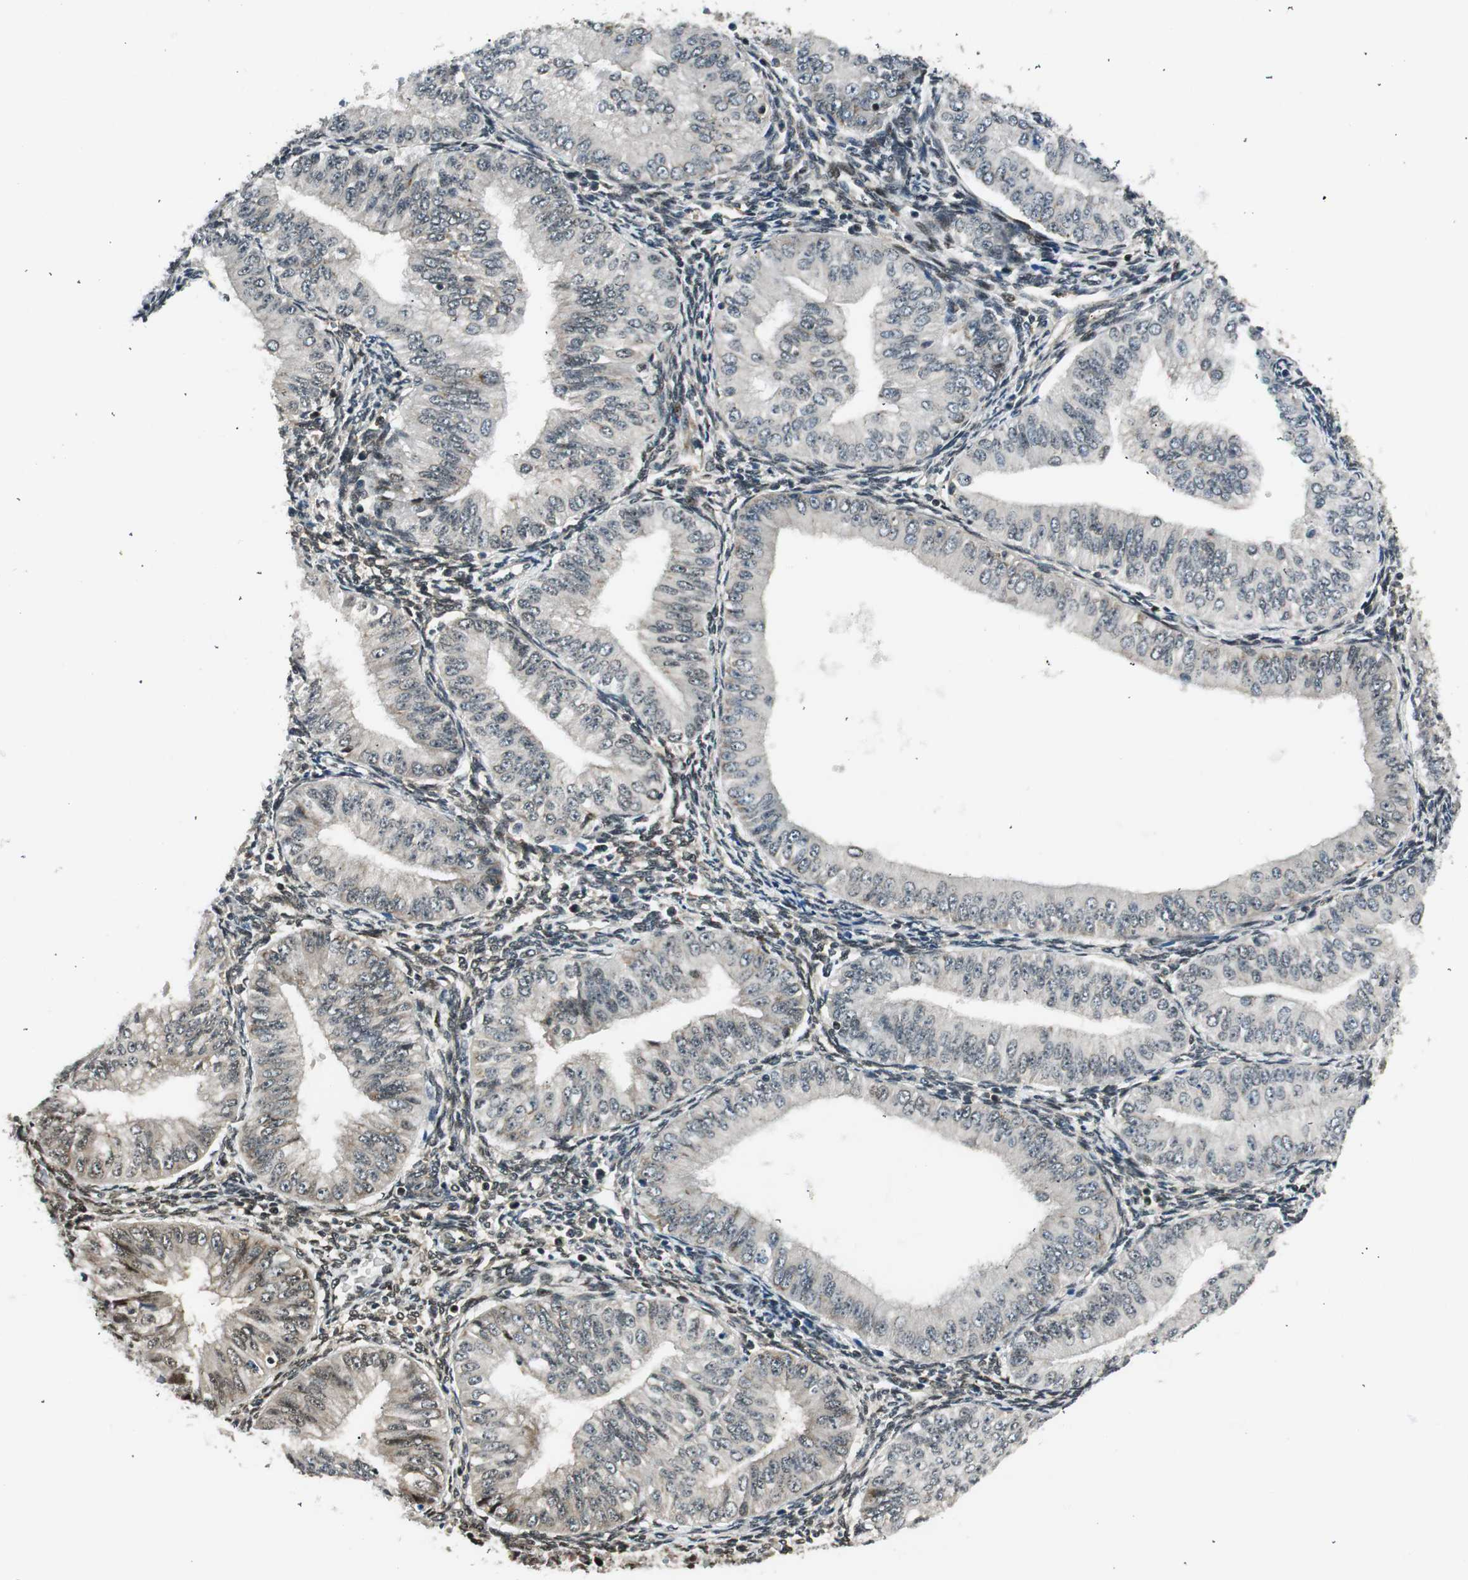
{"staining": {"intensity": "weak", "quantity": "<25%", "location": "cytoplasmic/membranous,nuclear"}, "tissue": "endometrial cancer", "cell_type": "Tumor cells", "image_type": "cancer", "snomed": [{"axis": "morphology", "description": "Normal tissue, NOS"}, {"axis": "morphology", "description": "Adenocarcinoma, NOS"}, {"axis": "topography", "description": "Endometrium"}], "caption": "Immunohistochemistry (IHC) of human endometrial adenocarcinoma exhibits no staining in tumor cells.", "gene": "RING1", "patient": {"sex": "female", "age": 53}}